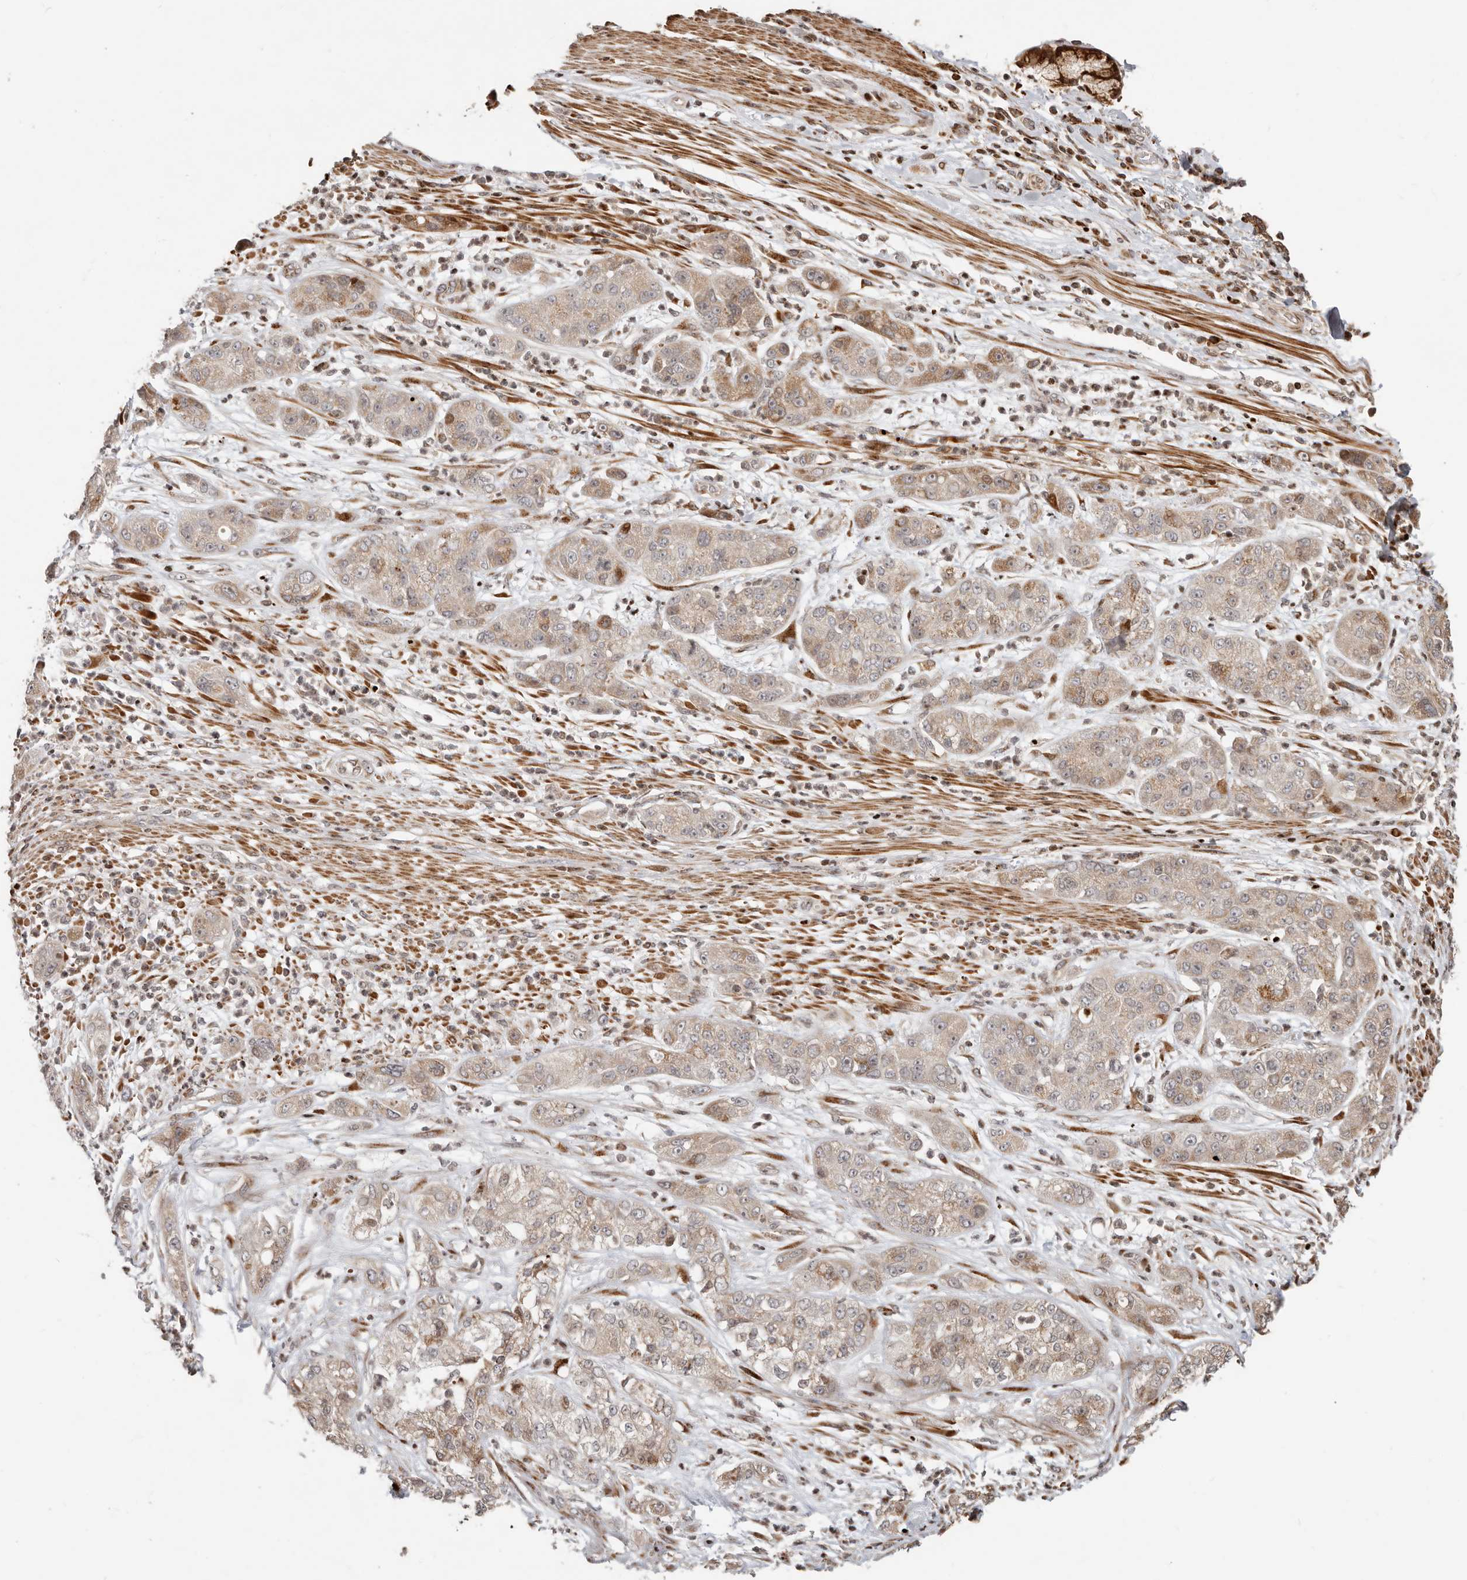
{"staining": {"intensity": "weak", "quantity": "25%-75%", "location": "cytoplasmic/membranous"}, "tissue": "pancreatic cancer", "cell_type": "Tumor cells", "image_type": "cancer", "snomed": [{"axis": "morphology", "description": "Adenocarcinoma, NOS"}, {"axis": "topography", "description": "Pancreas"}], "caption": "Pancreatic cancer (adenocarcinoma) tissue shows weak cytoplasmic/membranous staining in approximately 25%-75% of tumor cells (brown staining indicates protein expression, while blue staining denotes nuclei).", "gene": "TRIM4", "patient": {"sex": "female", "age": 78}}